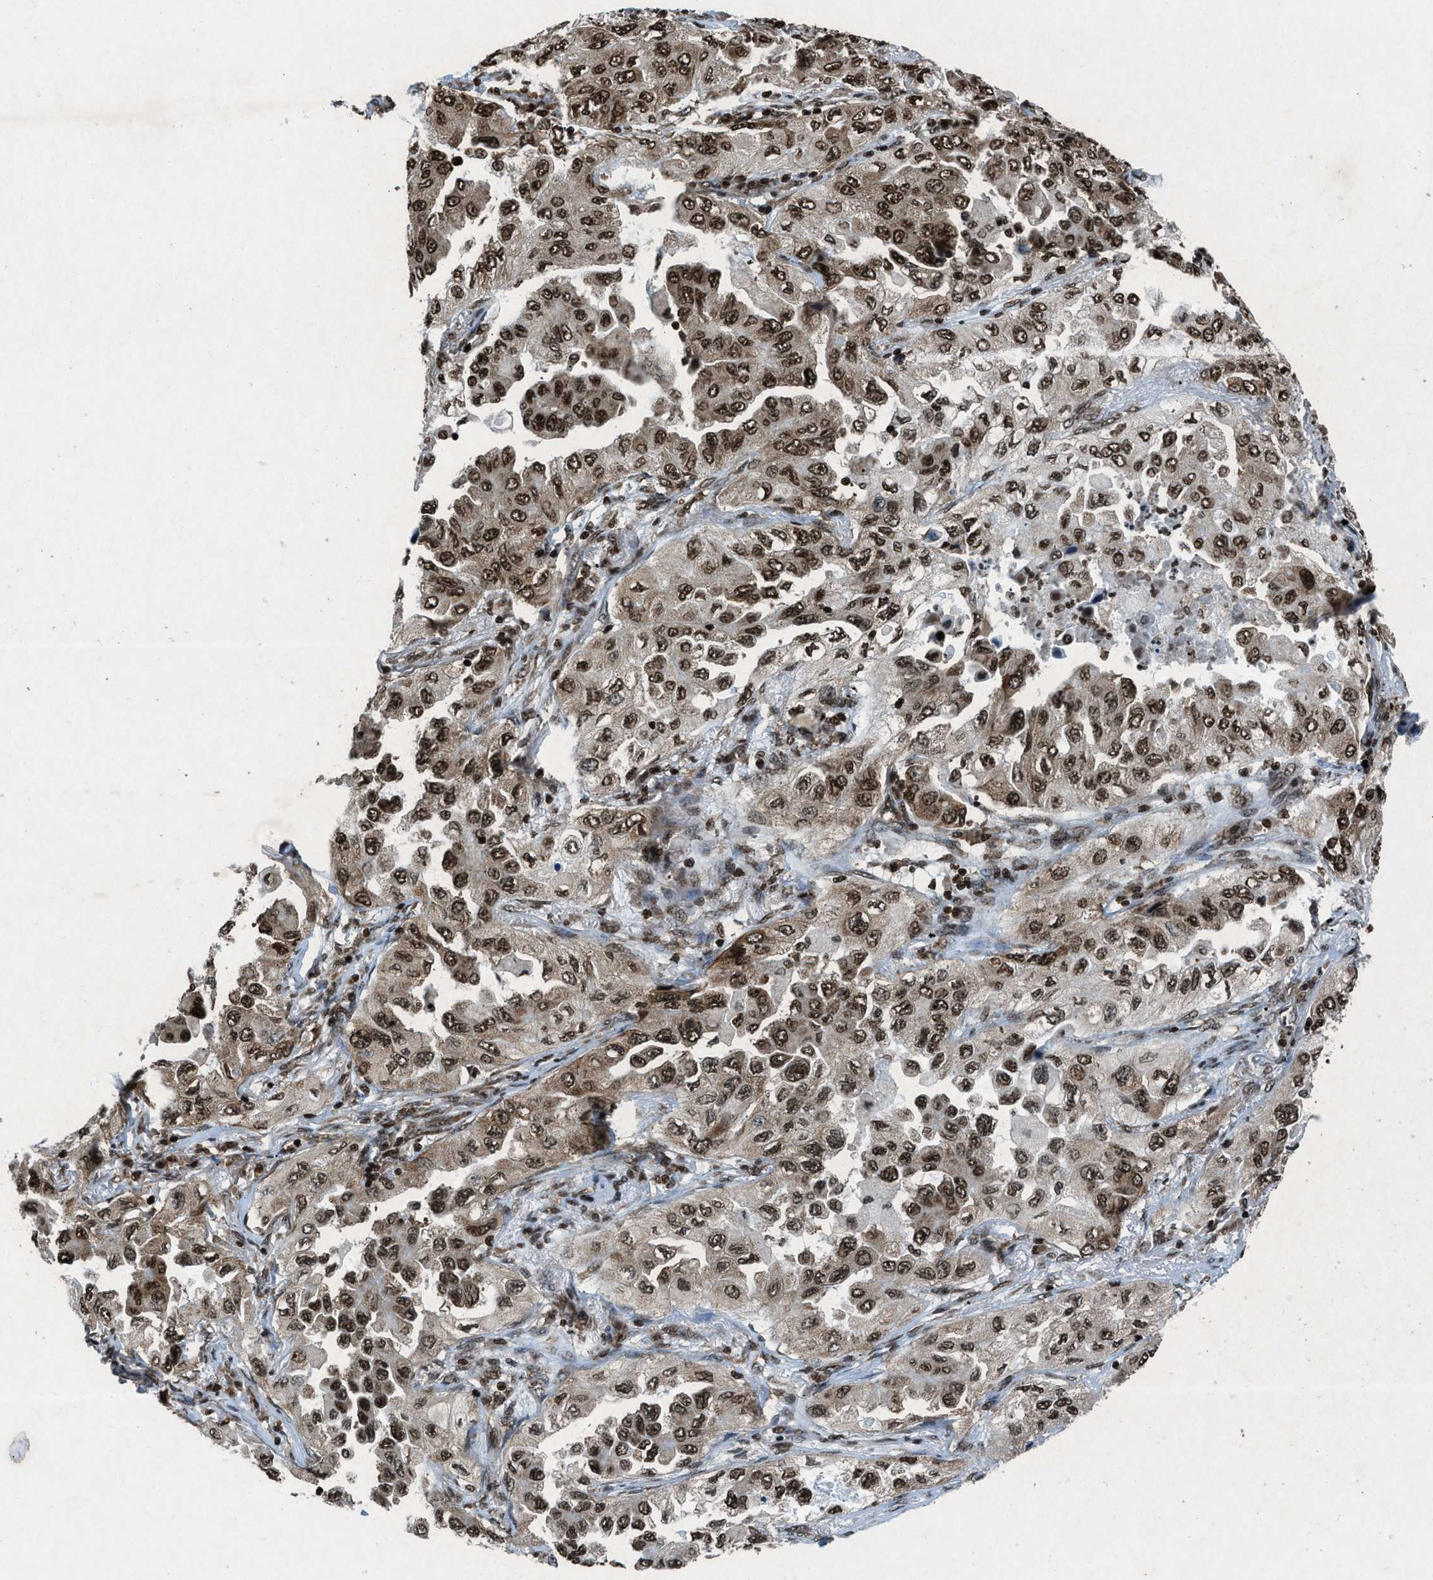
{"staining": {"intensity": "strong", "quantity": ">75%", "location": "nuclear"}, "tissue": "lung cancer", "cell_type": "Tumor cells", "image_type": "cancer", "snomed": [{"axis": "morphology", "description": "Adenocarcinoma, NOS"}, {"axis": "topography", "description": "Lung"}], "caption": "DAB (3,3'-diaminobenzidine) immunohistochemical staining of adenocarcinoma (lung) shows strong nuclear protein expression in about >75% of tumor cells.", "gene": "NXF1", "patient": {"sex": "female", "age": 65}}